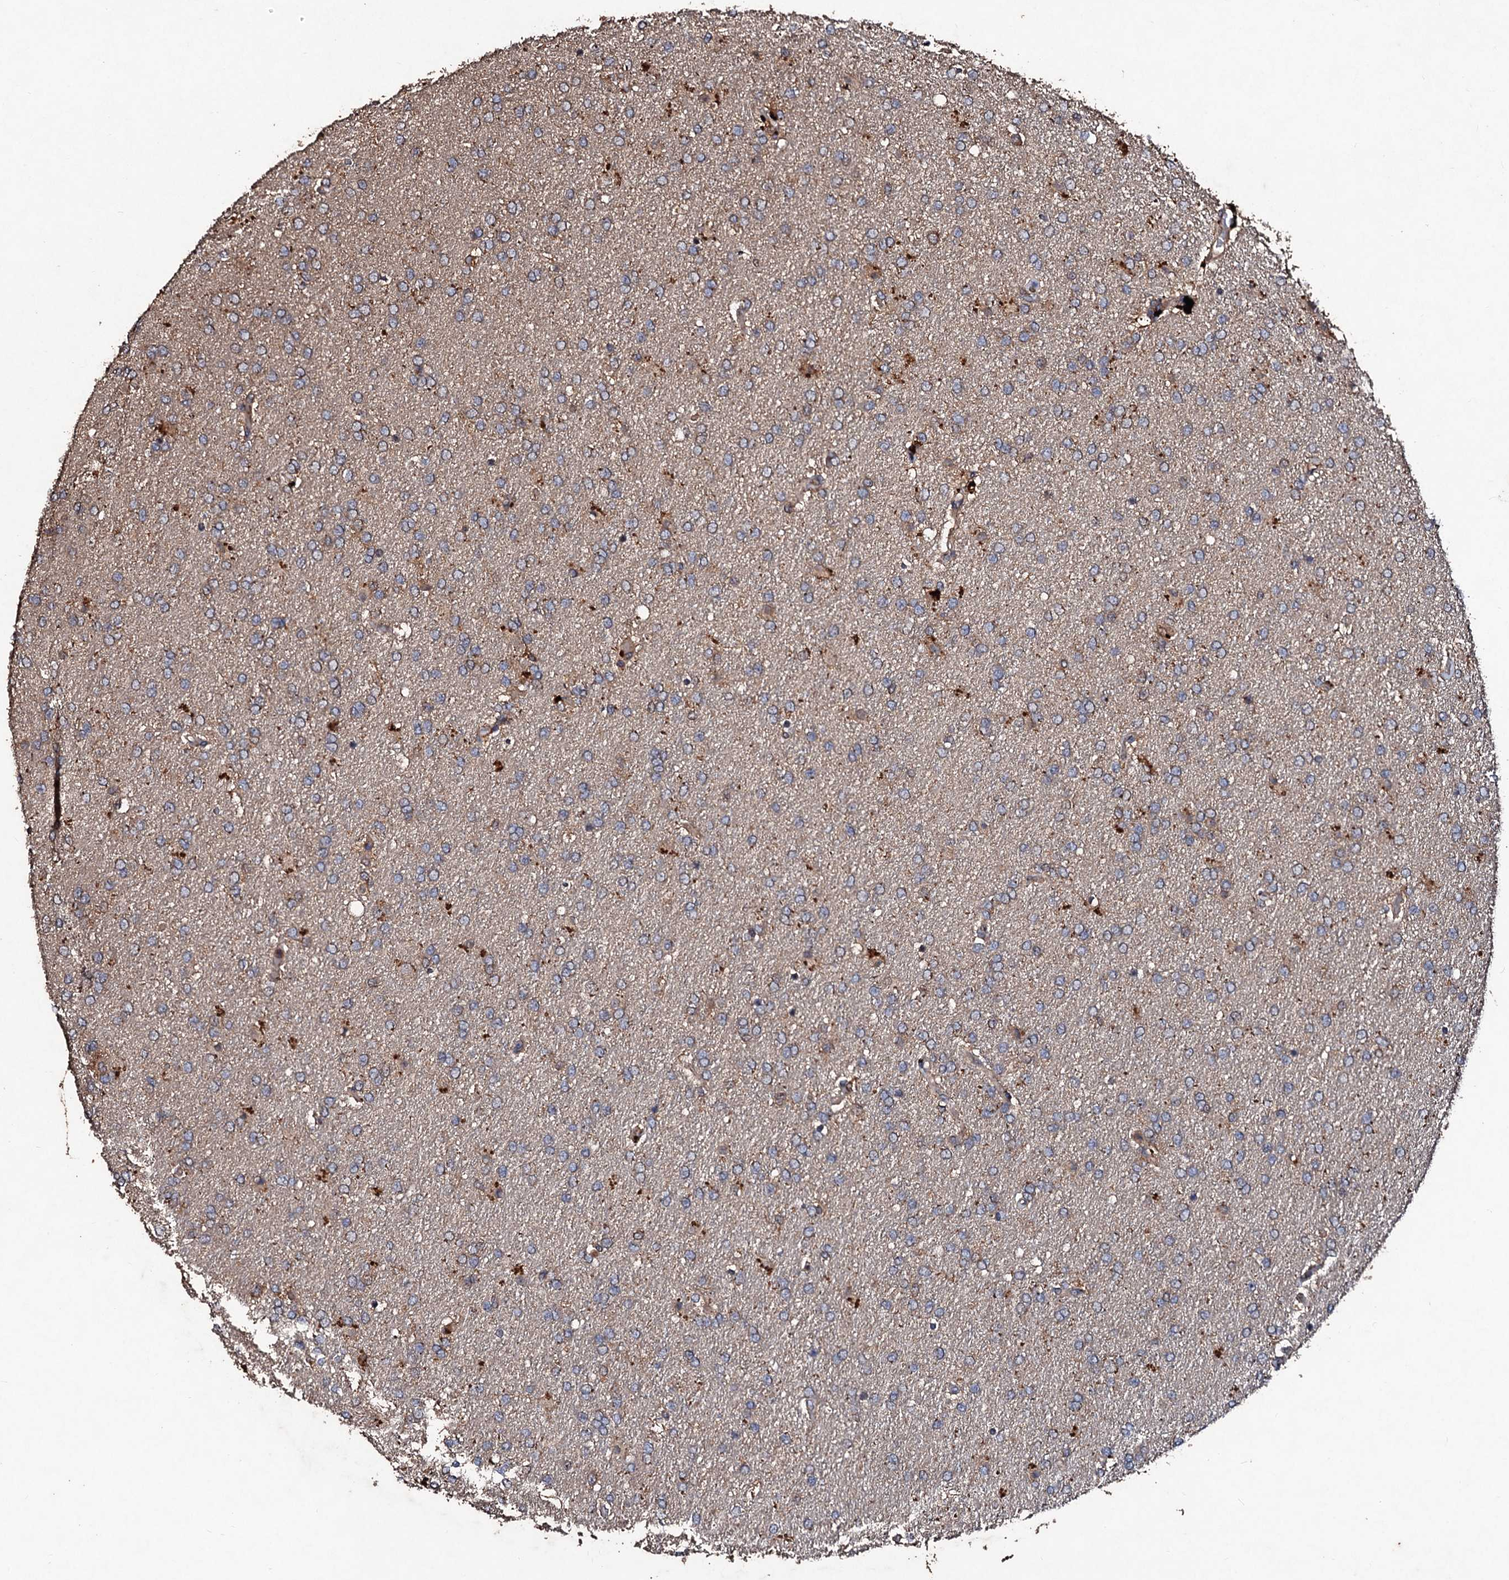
{"staining": {"intensity": "negative", "quantity": "none", "location": "none"}, "tissue": "glioma", "cell_type": "Tumor cells", "image_type": "cancer", "snomed": [{"axis": "morphology", "description": "Glioma, malignant, High grade"}, {"axis": "topography", "description": "Brain"}], "caption": "Tumor cells show no significant protein staining in malignant glioma (high-grade).", "gene": "KERA", "patient": {"sex": "male", "age": 72}}